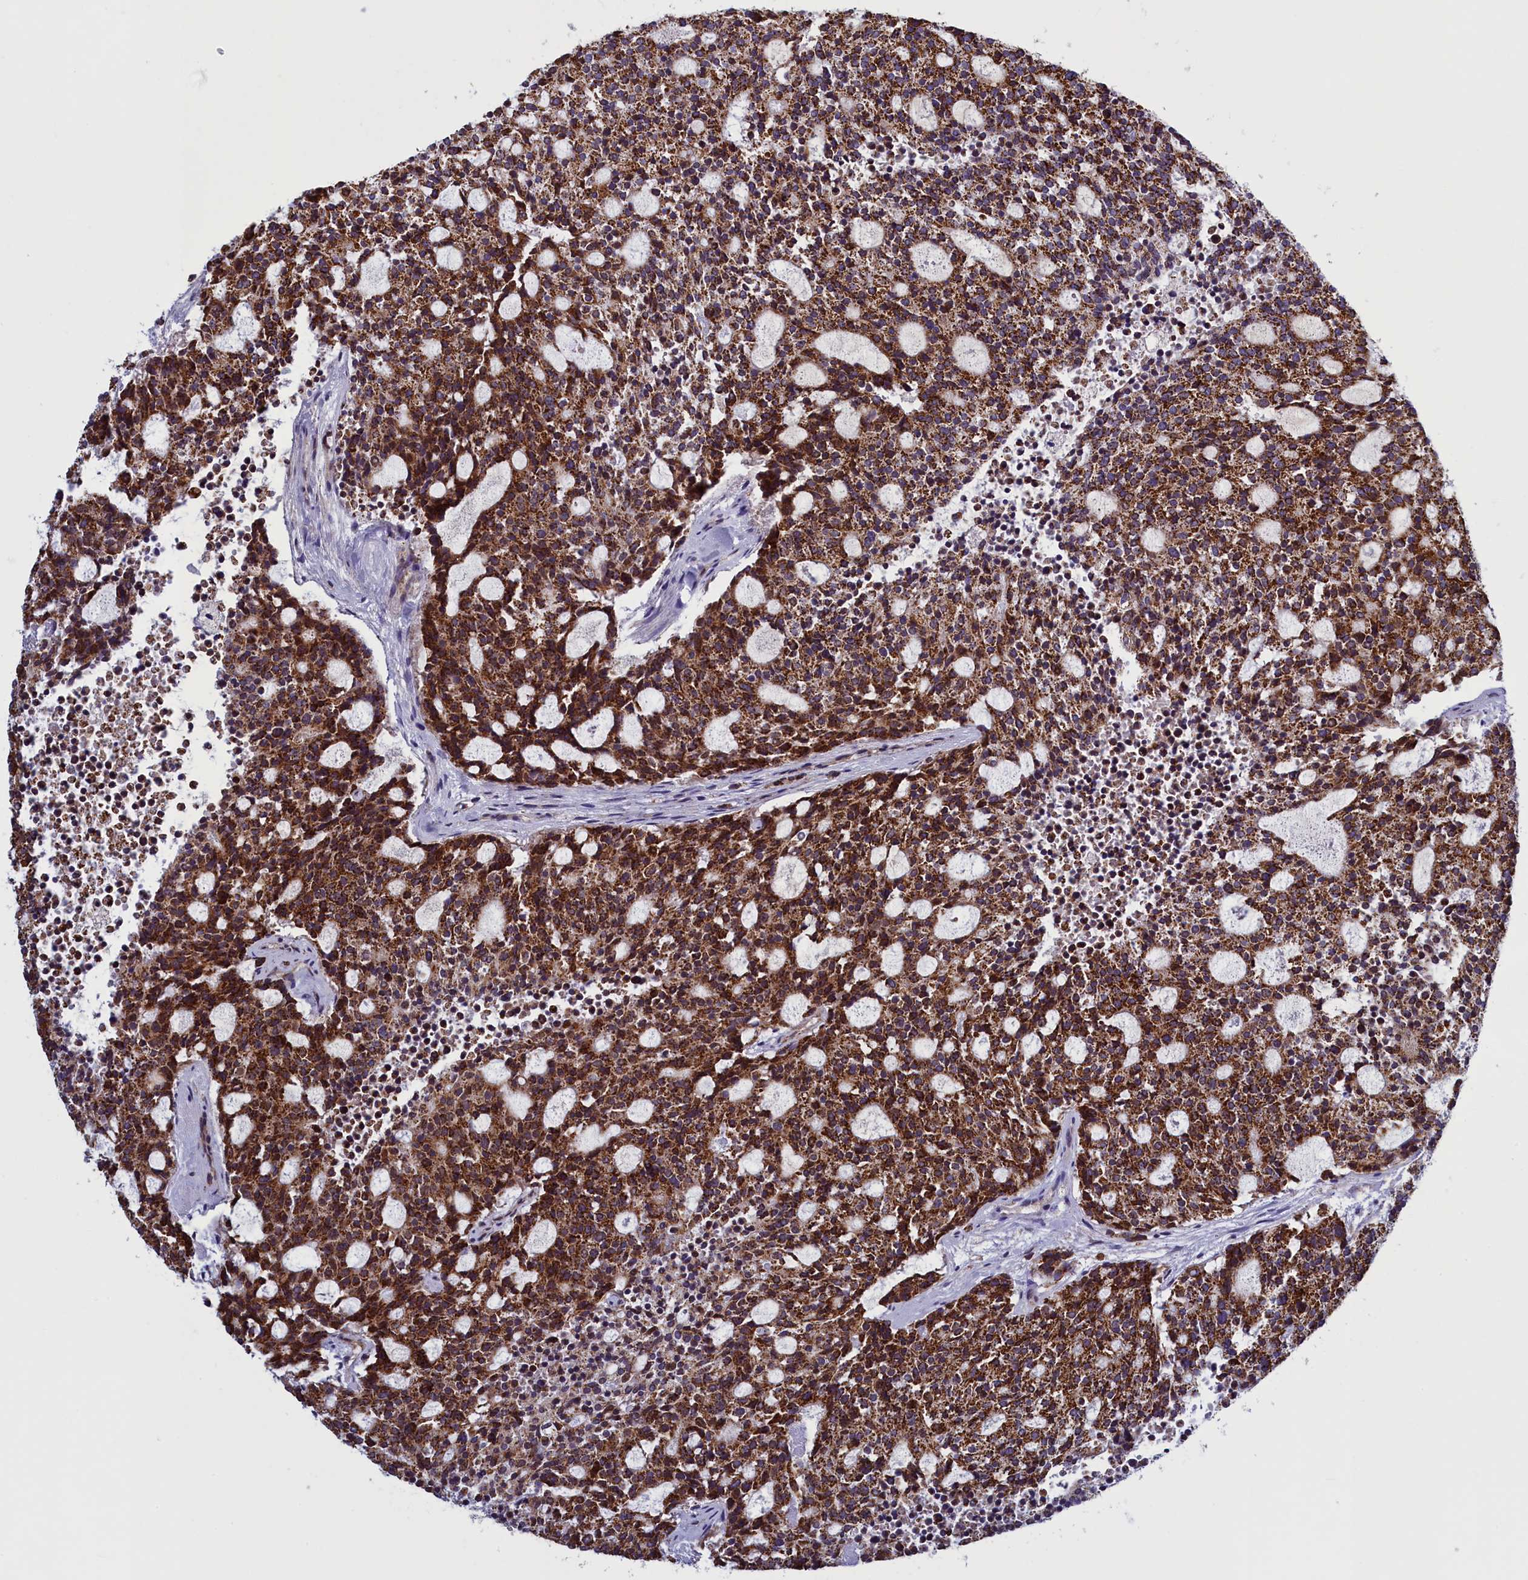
{"staining": {"intensity": "strong", "quantity": ">75%", "location": "cytoplasmic/membranous"}, "tissue": "carcinoid", "cell_type": "Tumor cells", "image_type": "cancer", "snomed": [{"axis": "morphology", "description": "Carcinoid, malignant, NOS"}, {"axis": "topography", "description": "Pancreas"}], "caption": "Carcinoid tissue reveals strong cytoplasmic/membranous positivity in approximately >75% of tumor cells", "gene": "IFT122", "patient": {"sex": "female", "age": 54}}